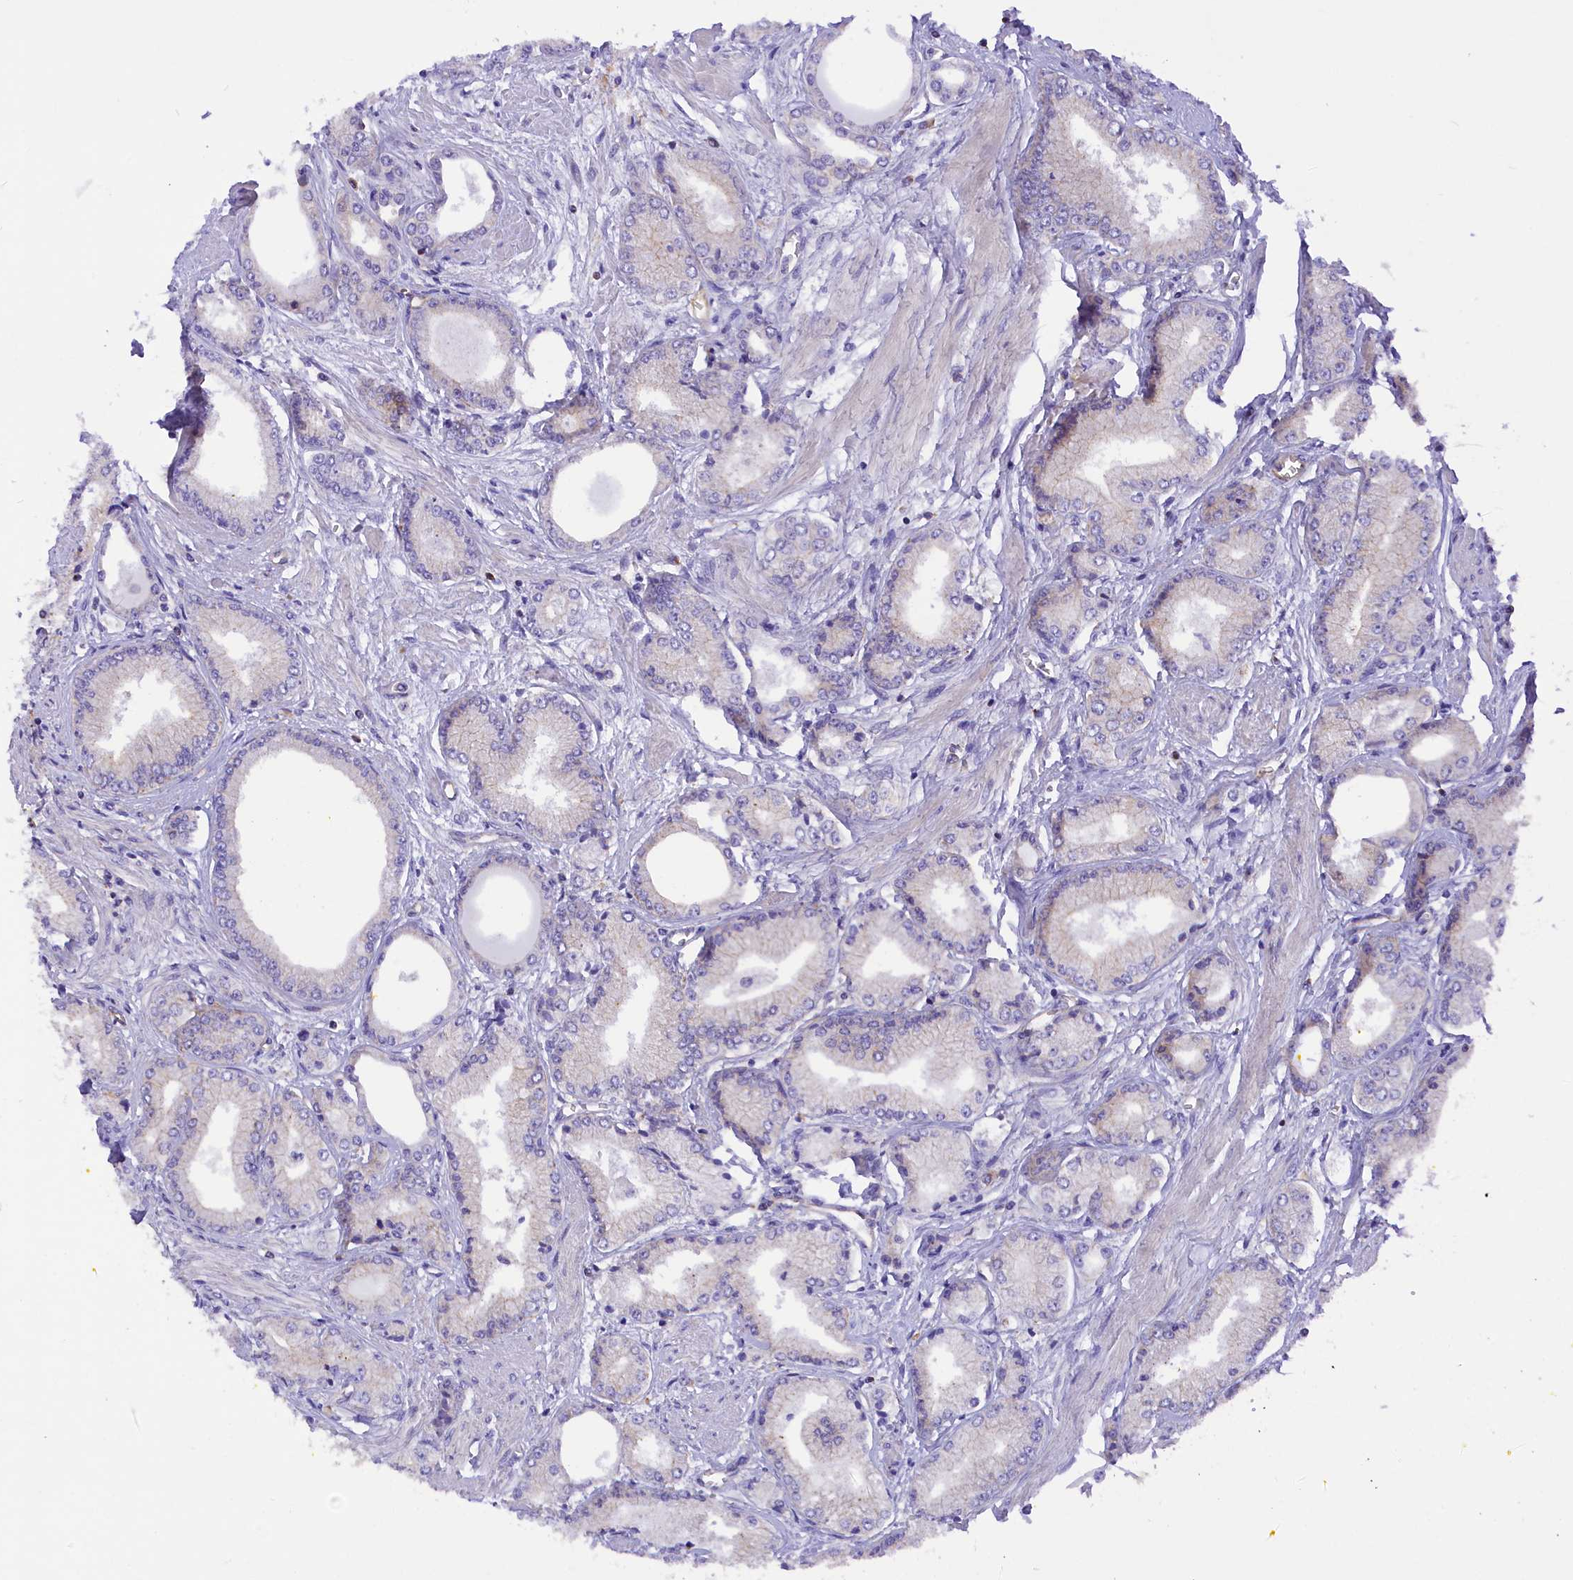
{"staining": {"intensity": "negative", "quantity": "none", "location": "none"}, "tissue": "prostate cancer", "cell_type": "Tumor cells", "image_type": "cancer", "snomed": [{"axis": "morphology", "description": "Adenocarcinoma, Low grade"}, {"axis": "topography", "description": "Prostate"}], "caption": "A micrograph of human prostate cancer is negative for staining in tumor cells.", "gene": "FAM193A", "patient": {"sex": "male", "age": 60}}